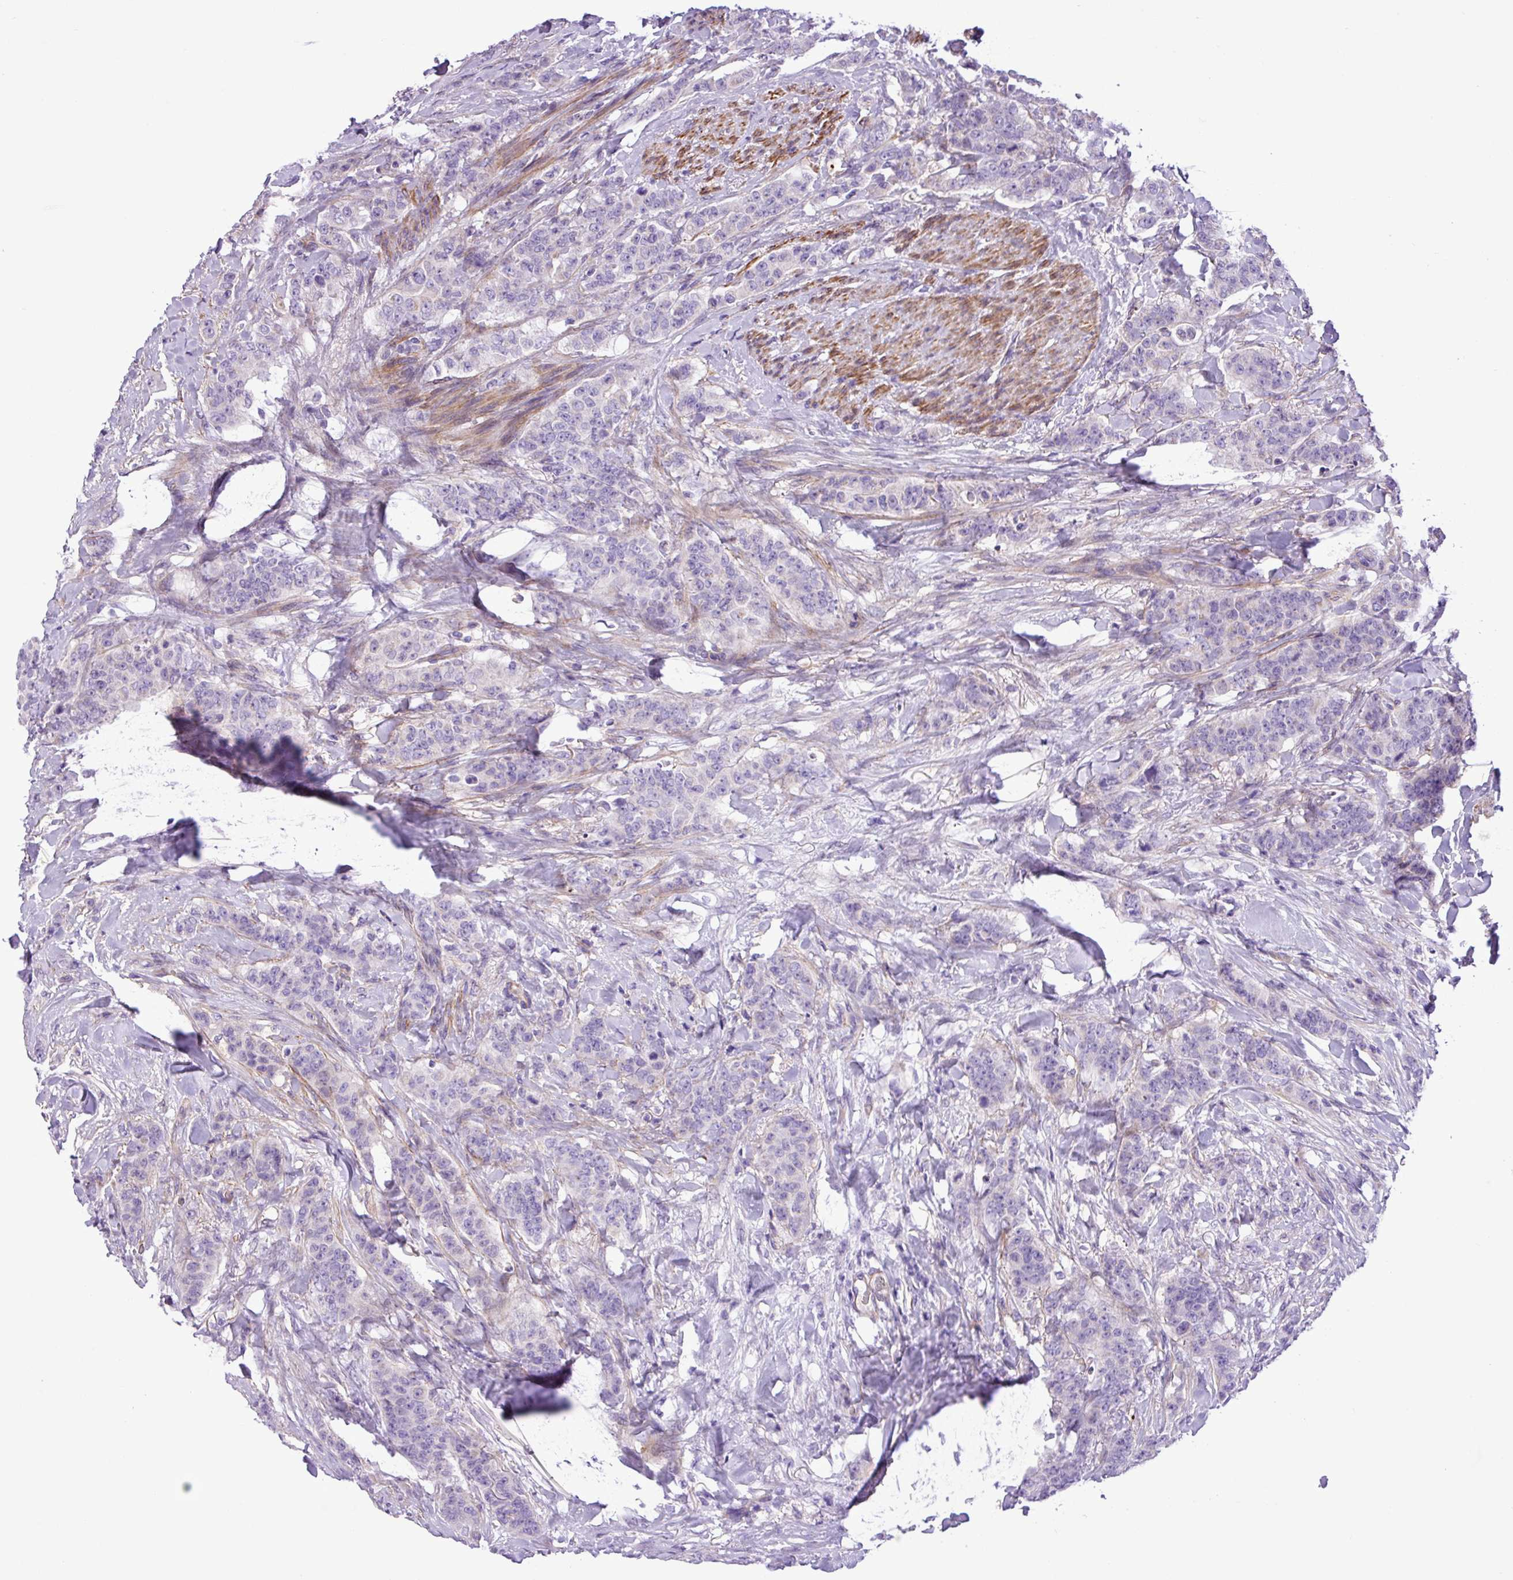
{"staining": {"intensity": "negative", "quantity": "none", "location": "none"}, "tissue": "breast cancer", "cell_type": "Tumor cells", "image_type": "cancer", "snomed": [{"axis": "morphology", "description": "Duct carcinoma"}, {"axis": "topography", "description": "Breast"}], "caption": "High power microscopy histopathology image of an immunohistochemistry (IHC) image of breast cancer, revealing no significant positivity in tumor cells.", "gene": "C11orf91", "patient": {"sex": "female", "age": 40}}